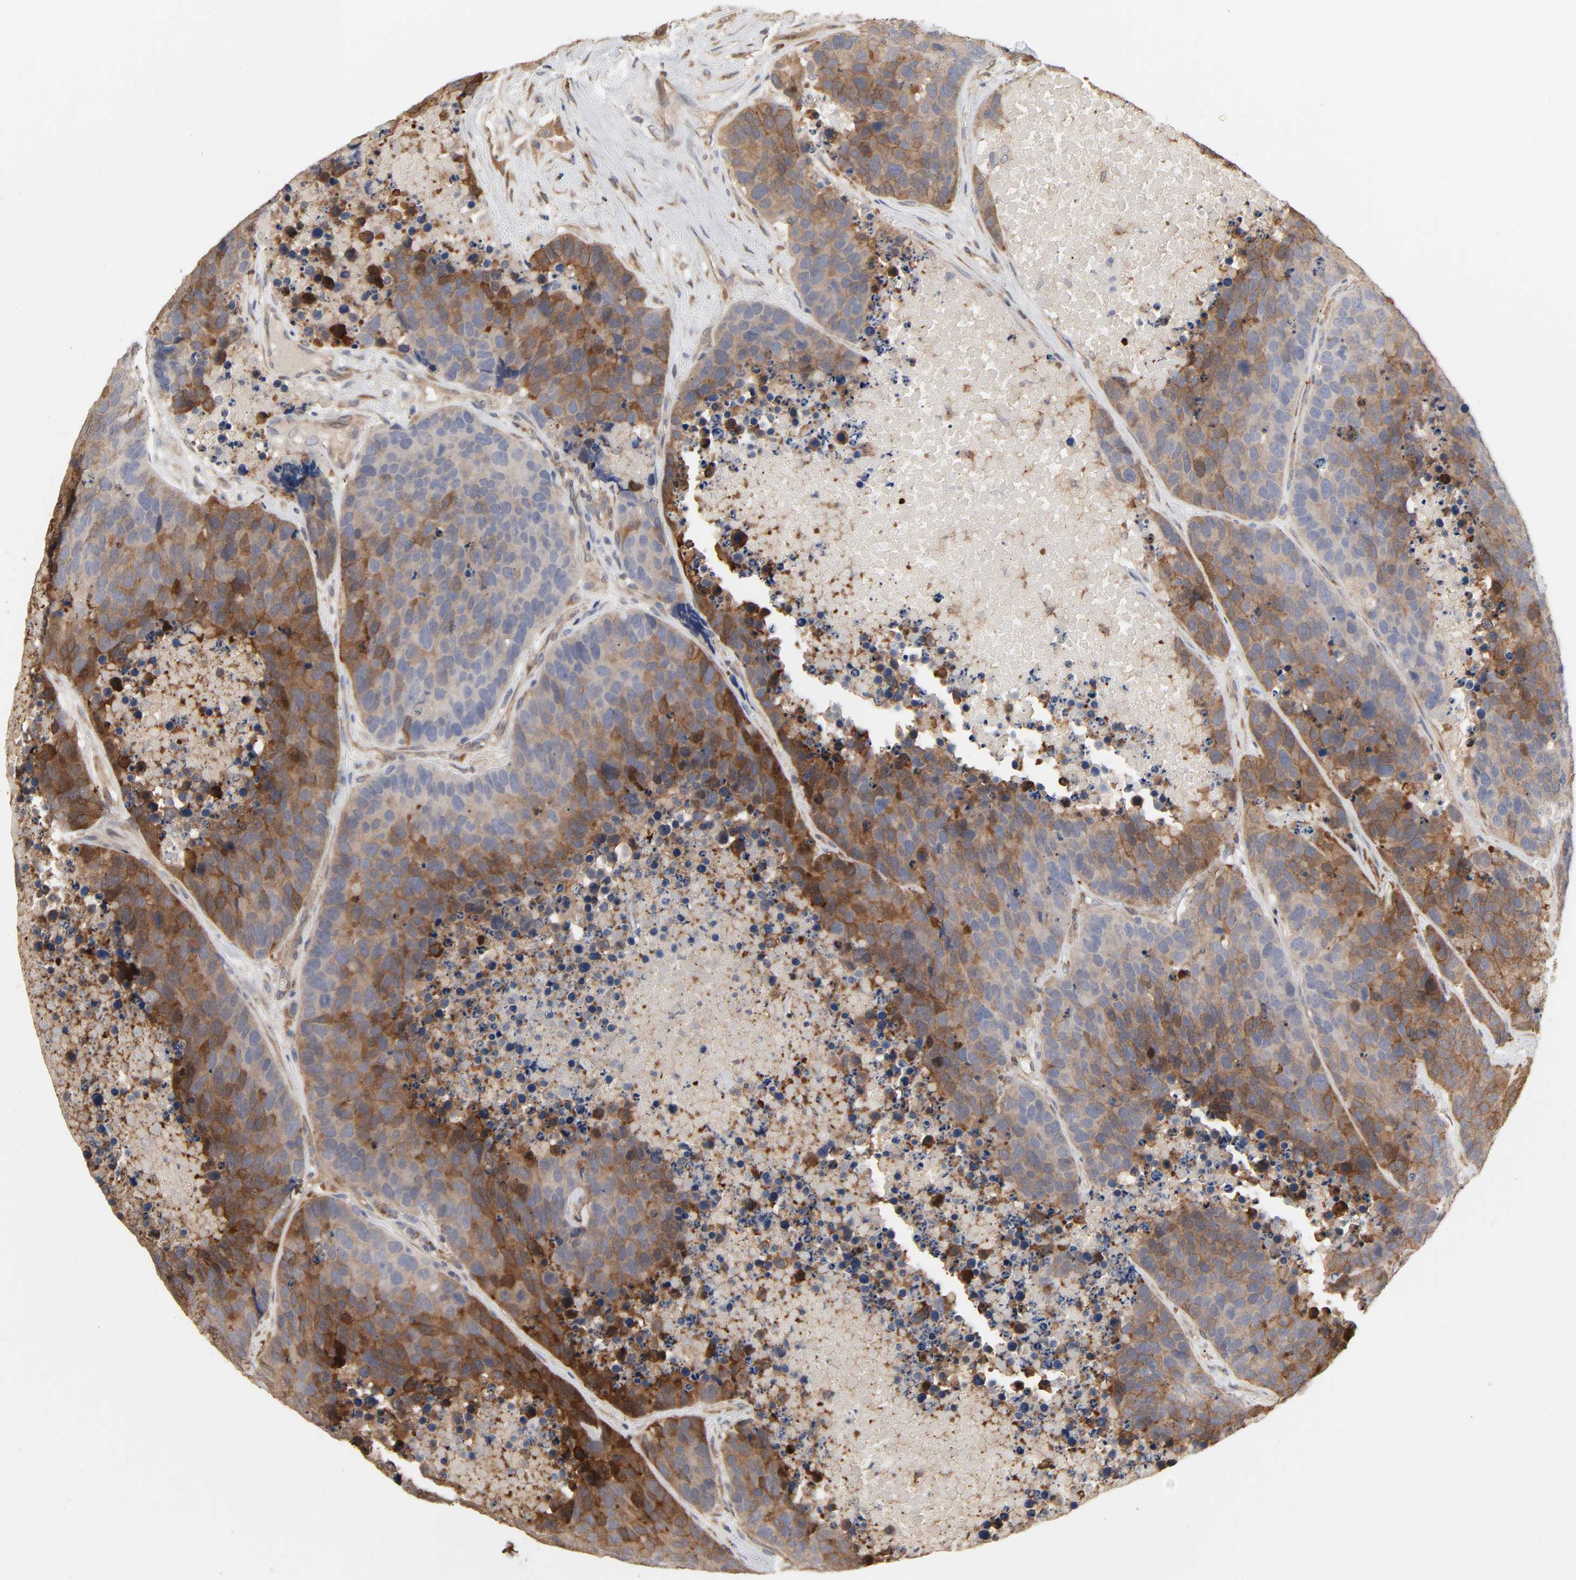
{"staining": {"intensity": "moderate", "quantity": "25%-75%", "location": "cytoplasmic/membranous"}, "tissue": "carcinoid", "cell_type": "Tumor cells", "image_type": "cancer", "snomed": [{"axis": "morphology", "description": "Carcinoid, malignant, NOS"}, {"axis": "topography", "description": "Lung"}], "caption": "IHC (DAB (3,3'-diaminobenzidine)) staining of malignant carcinoid demonstrates moderate cytoplasmic/membranous protein staining in approximately 25%-75% of tumor cells. (IHC, brightfield microscopy, high magnification).", "gene": "NDRG2", "patient": {"sex": "male", "age": 60}}